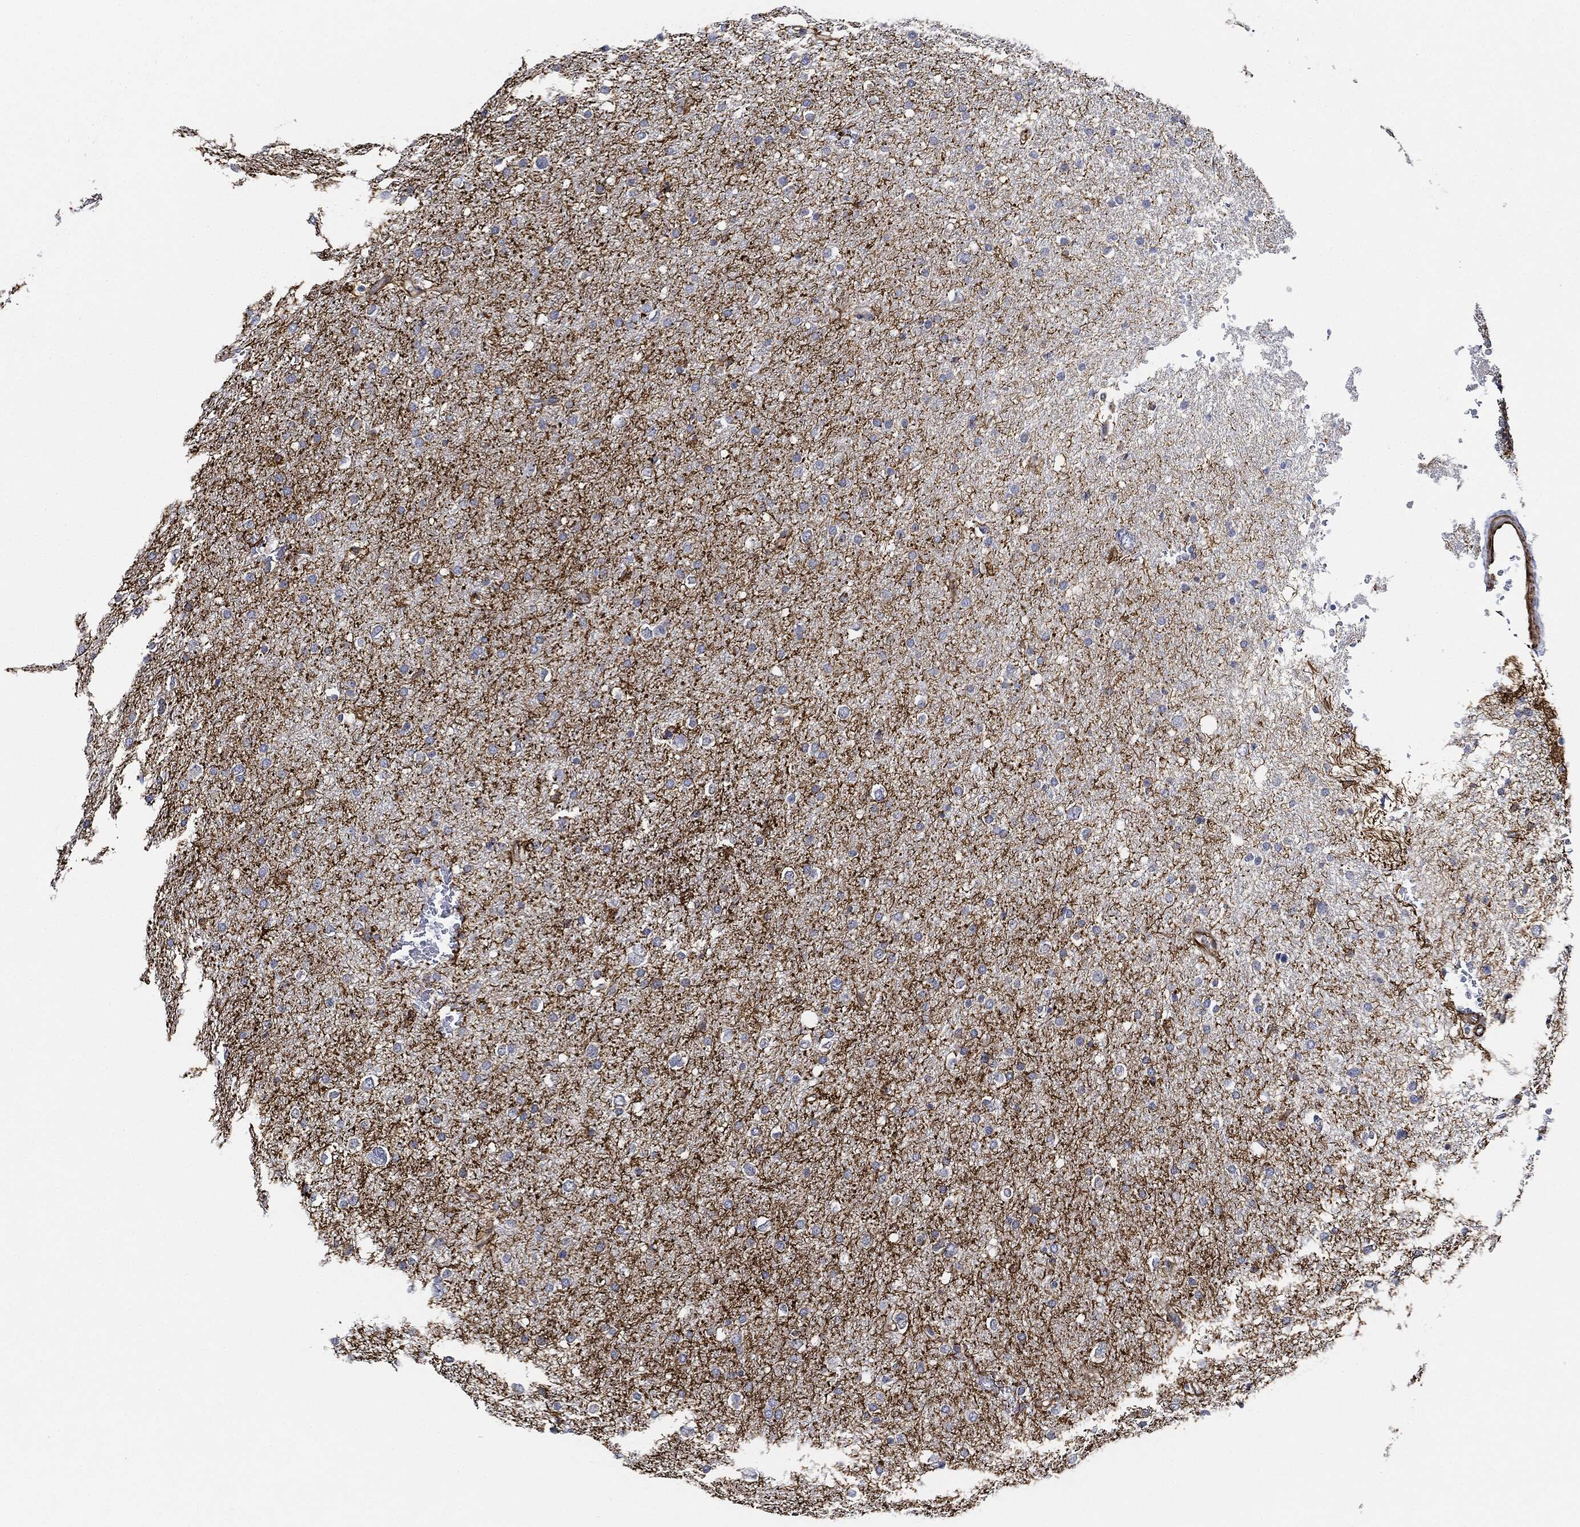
{"staining": {"intensity": "negative", "quantity": "none", "location": "none"}, "tissue": "glioma", "cell_type": "Tumor cells", "image_type": "cancer", "snomed": [{"axis": "morphology", "description": "Glioma, malignant, Low grade"}, {"axis": "topography", "description": "Brain"}], "caption": "The histopathology image shows no staining of tumor cells in glioma.", "gene": "THSD1", "patient": {"sex": "female", "age": 37}}